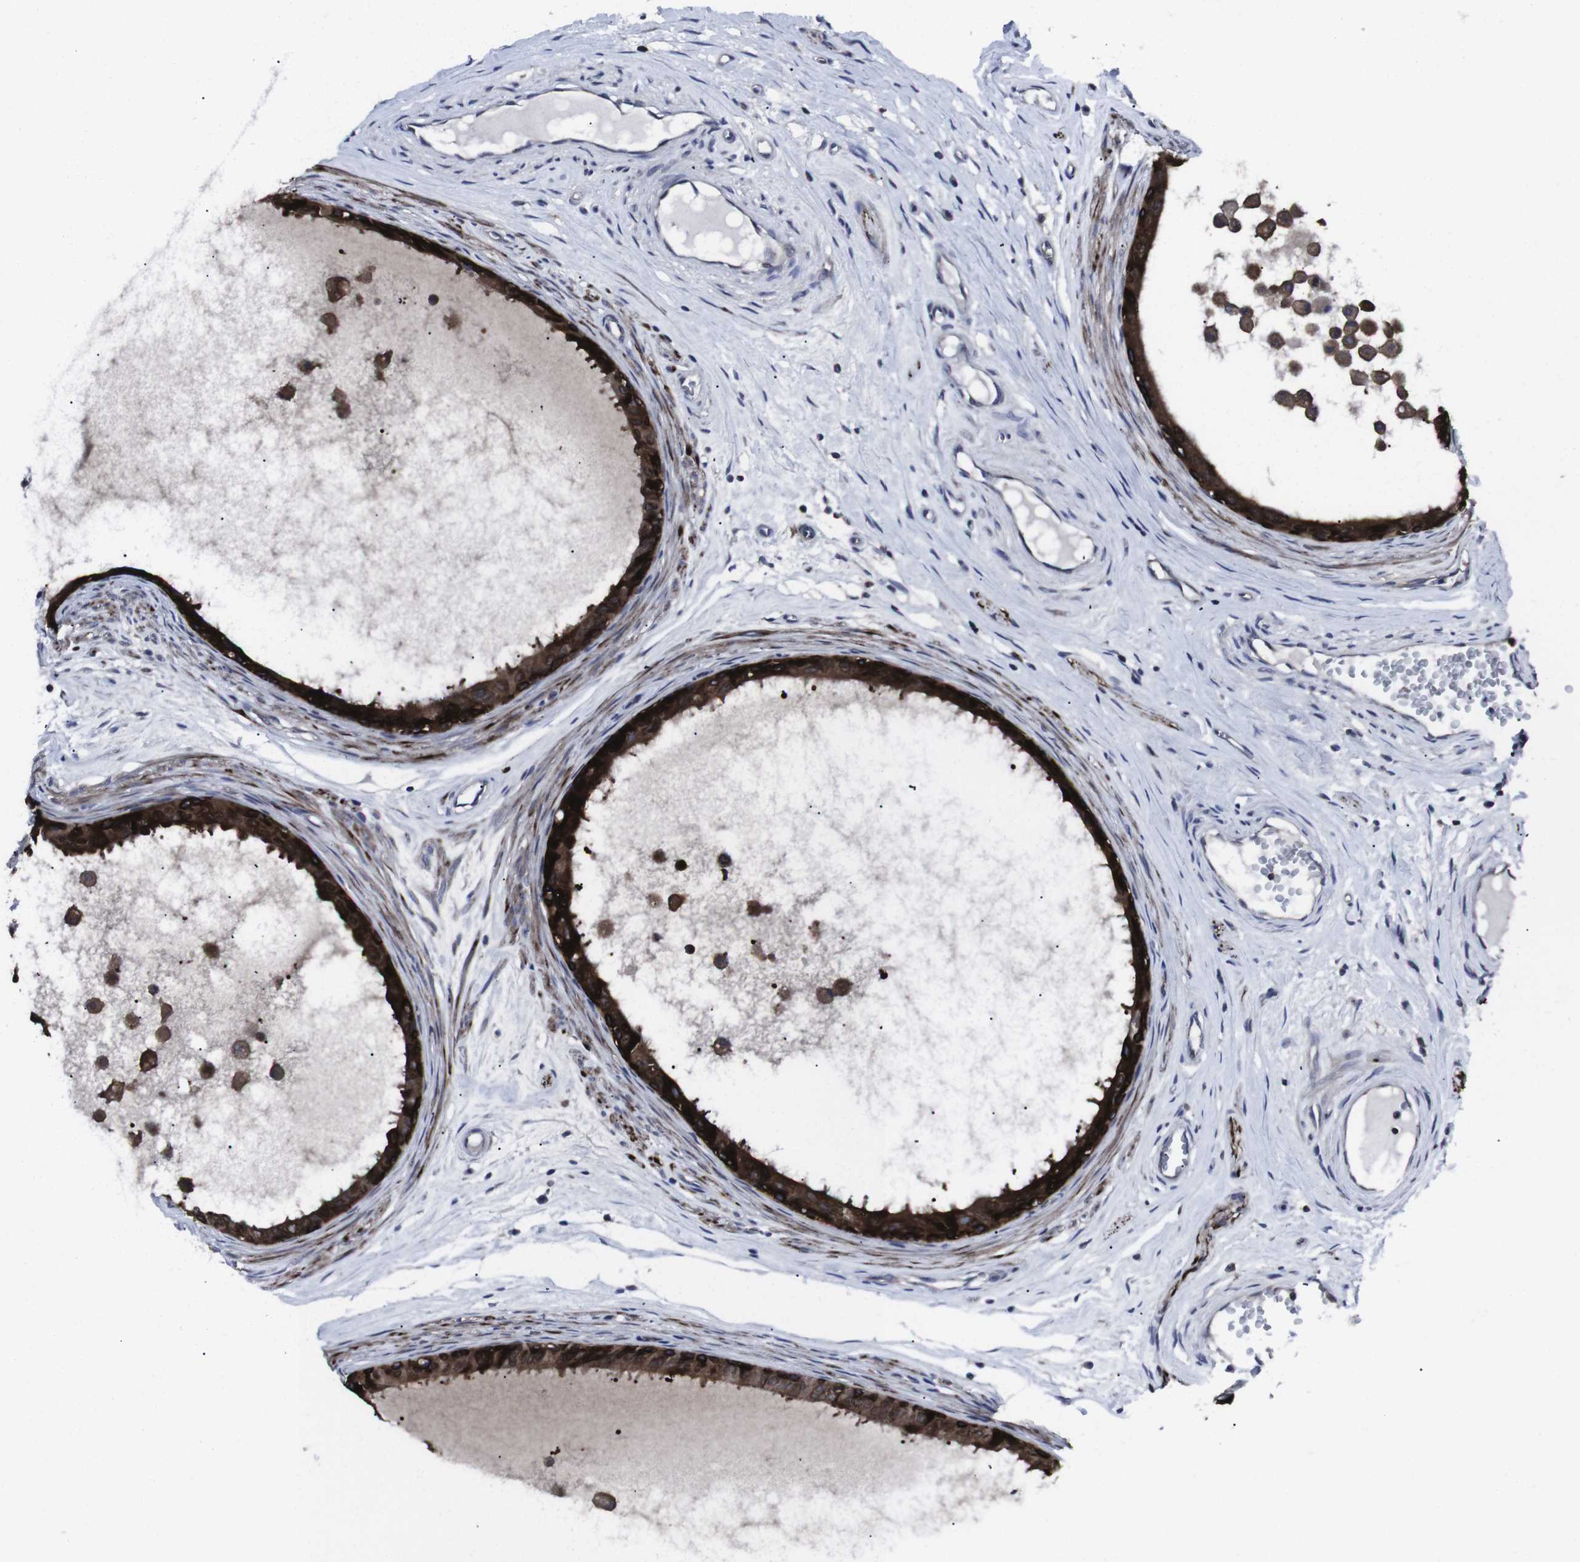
{"staining": {"intensity": "strong", "quantity": ">75%", "location": "cytoplasmic/membranous"}, "tissue": "epididymis", "cell_type": "Glandular cells", "image_type": "normal", "snomed": [{"axis": "morphology", "description": "Normal tissue, NOS"}, {"axis": "morphology", "description": "Inflammation, NOS"}, {"axis": "topography", "description": "Epididymis"}], "caption": "Epididymis stained with DAB (3,3'-diaminobenzidine) IHC reveals high levels of strong cytoplasmic/membranous staining in approximately >75% of glandular cells.", "gene": "HPRT1", "patient": {"sex": "male", "age": 85}}